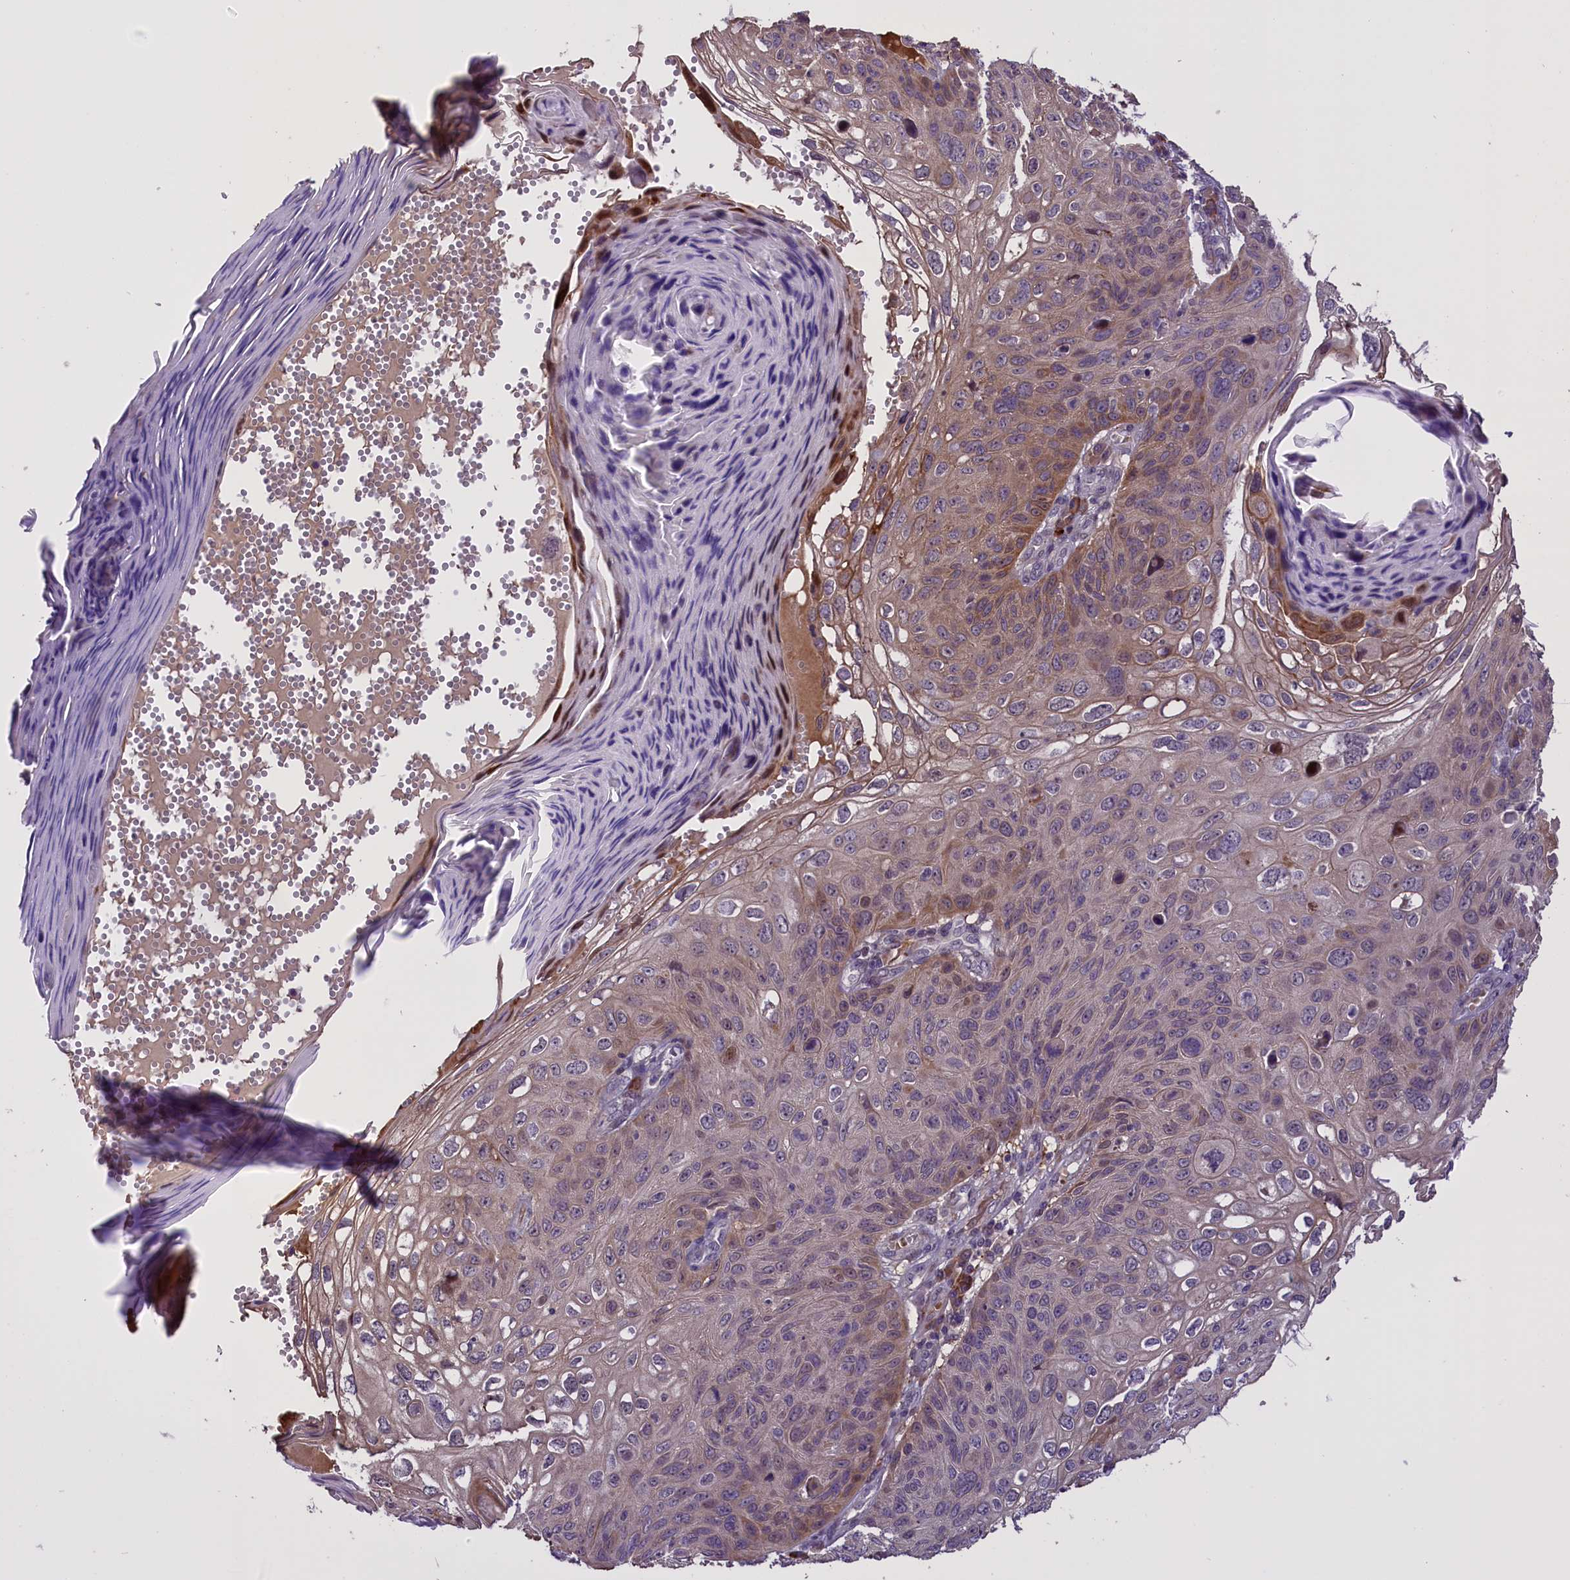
{"staining": {"intensity": "moderate", "quantity": "<25%", "location": "cytoplasmic/membranous"}, "tissue": "skin cancer", "cell_type": "Tumor cells", "image_type": "cancer", "snomed": [{"axis": "morphology", "description": "Squamous cell carcinoma, NOS"}, {"axis": "topography", "description": "Skin"}], "caption": "This micrograph exhibits skin squamous cell carcinoma stained with immunohistochemistry to label a protein in brown. The cytoplasmic/membranous of tumor cells show moderate positivity for the protein. Nuclei are counter-stained blue.", "gene": "ENHO", "patient": {"sex": "female", "age": 90}}